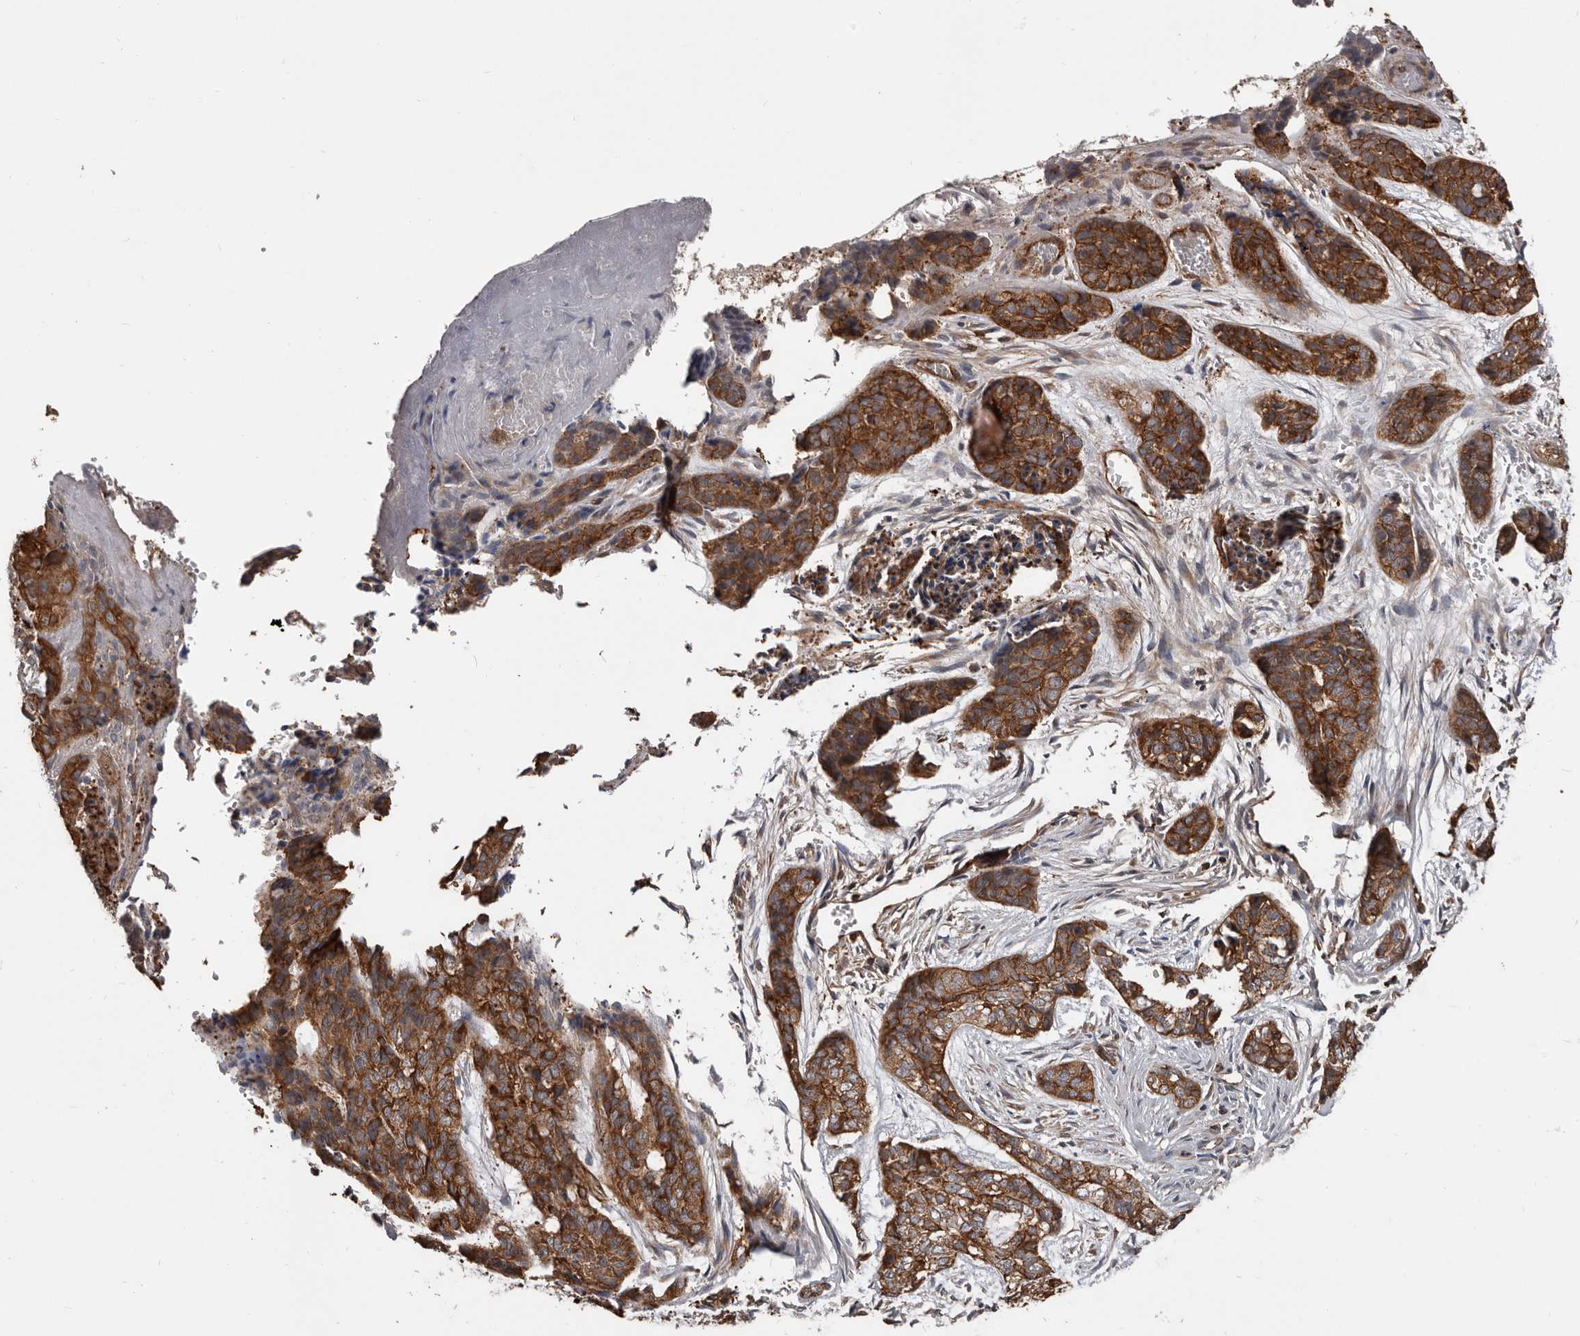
{"staining": {"intensity": "strong", "quantity": ">75%", "location": "cytoplasmic/membranous"}, "tissue": "skin cancer", "cell_type": "Tumor cells", "image_type": "cancer", "snomed": [{"axis": "morphology", "description": "Basal cell carcinoma"}, {"axis": "topography", "description": "Skin"}], "caption": "IHC of human basal cell carcinoma (skin) displays high levels of strong cytoplasmic/membranous positivity in about >75% of tumor cells.", "gene": "PNRC2", "patient": {"sex": "female", "age": 64}}